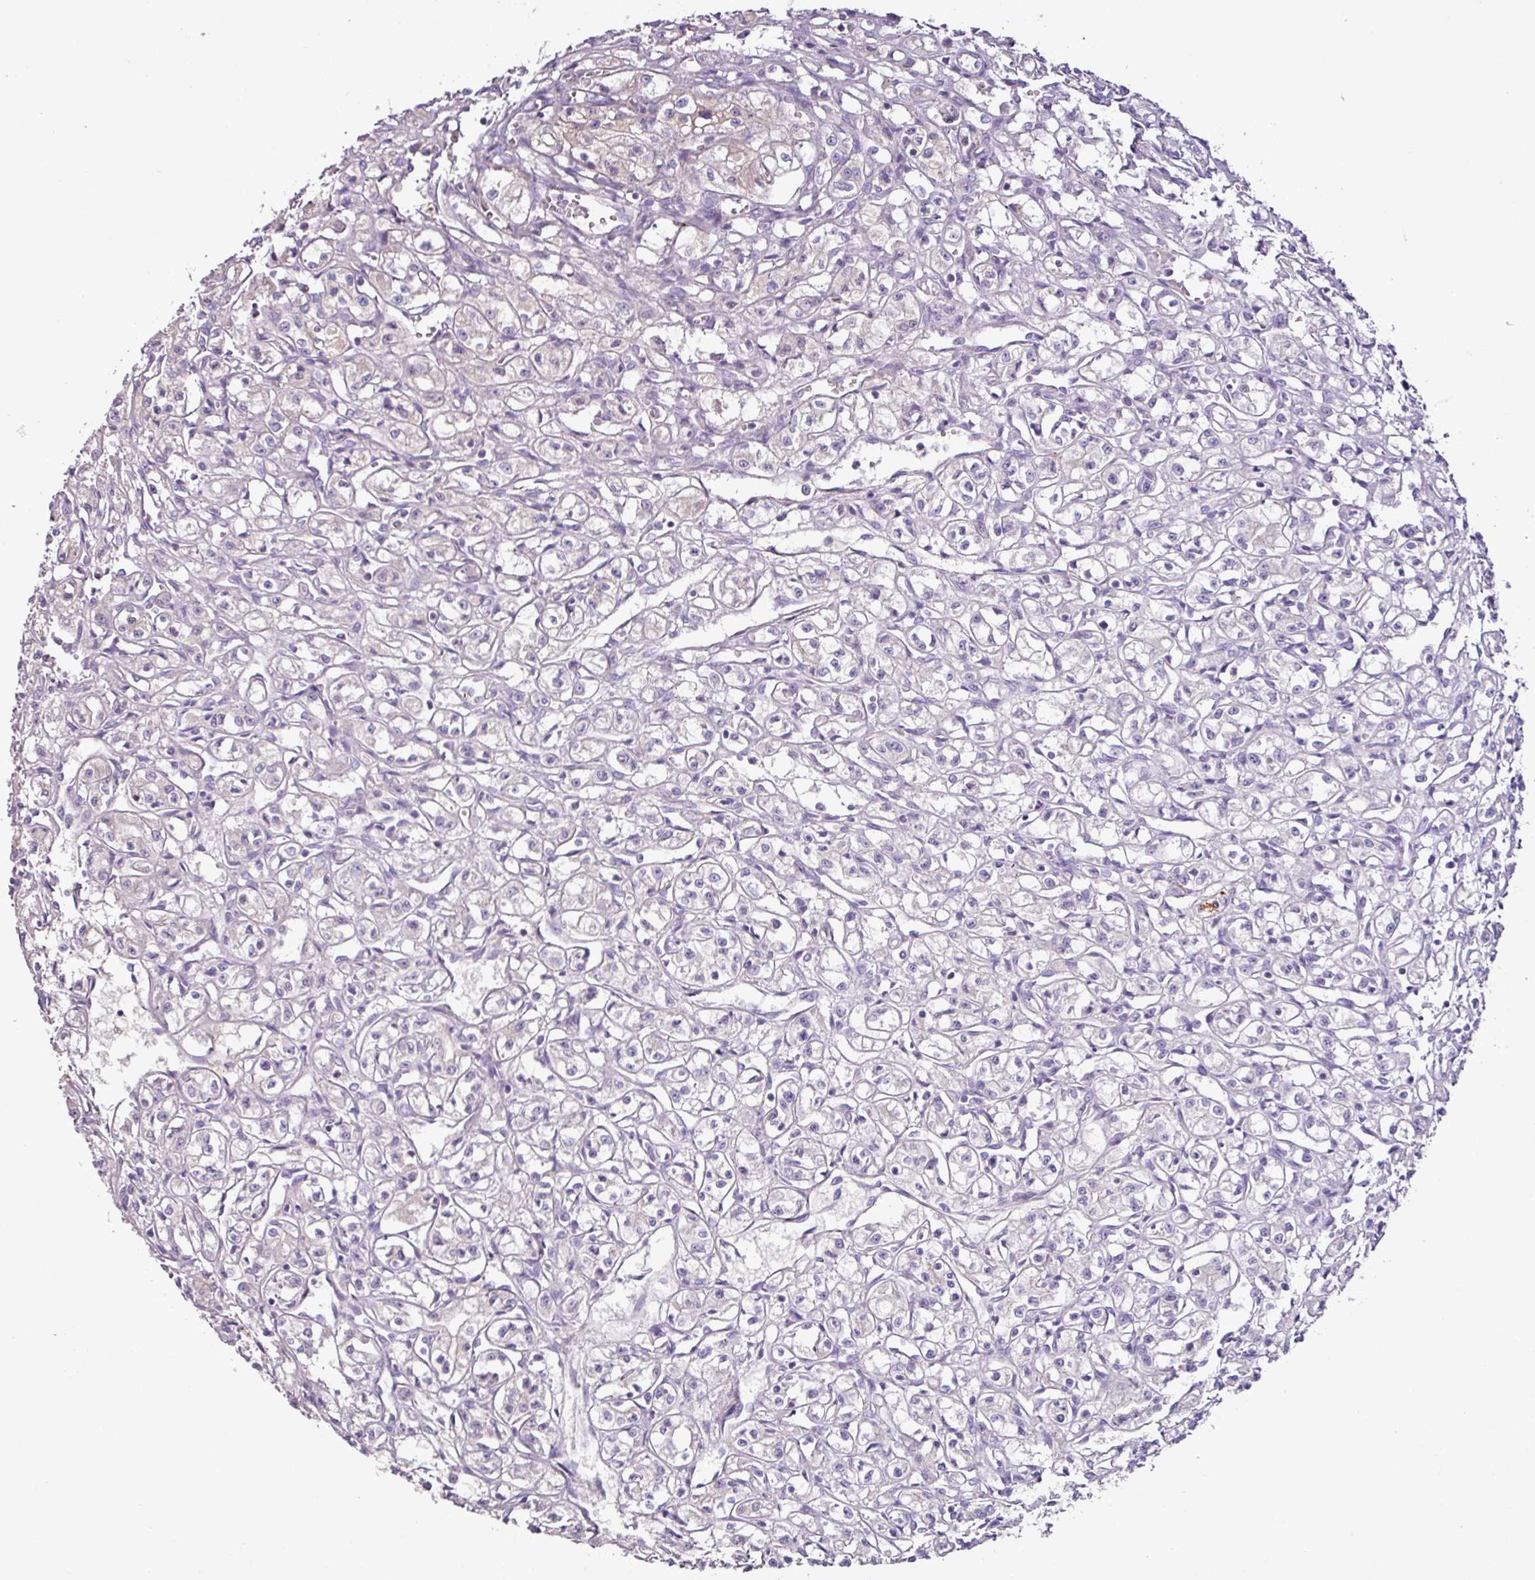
{"staining": {"intensity": "negative", "quantity": "none", "location": "none"}, "tissue": "renal cancer", "cell_type": "Tumor cells", "image_type": "cancer", "snomed": [{"axis": "morphology", "description": "Adenocarcinoma, NOS"}, {"axis": "topography", "description": "Kidney"}], "caption": "A micrograph of renal adenocarcinoma stained for a protein exhibits no brown staining in tumor cells.", "gene": "AGR3", "patient": {"sex": "male", "age": 56}}